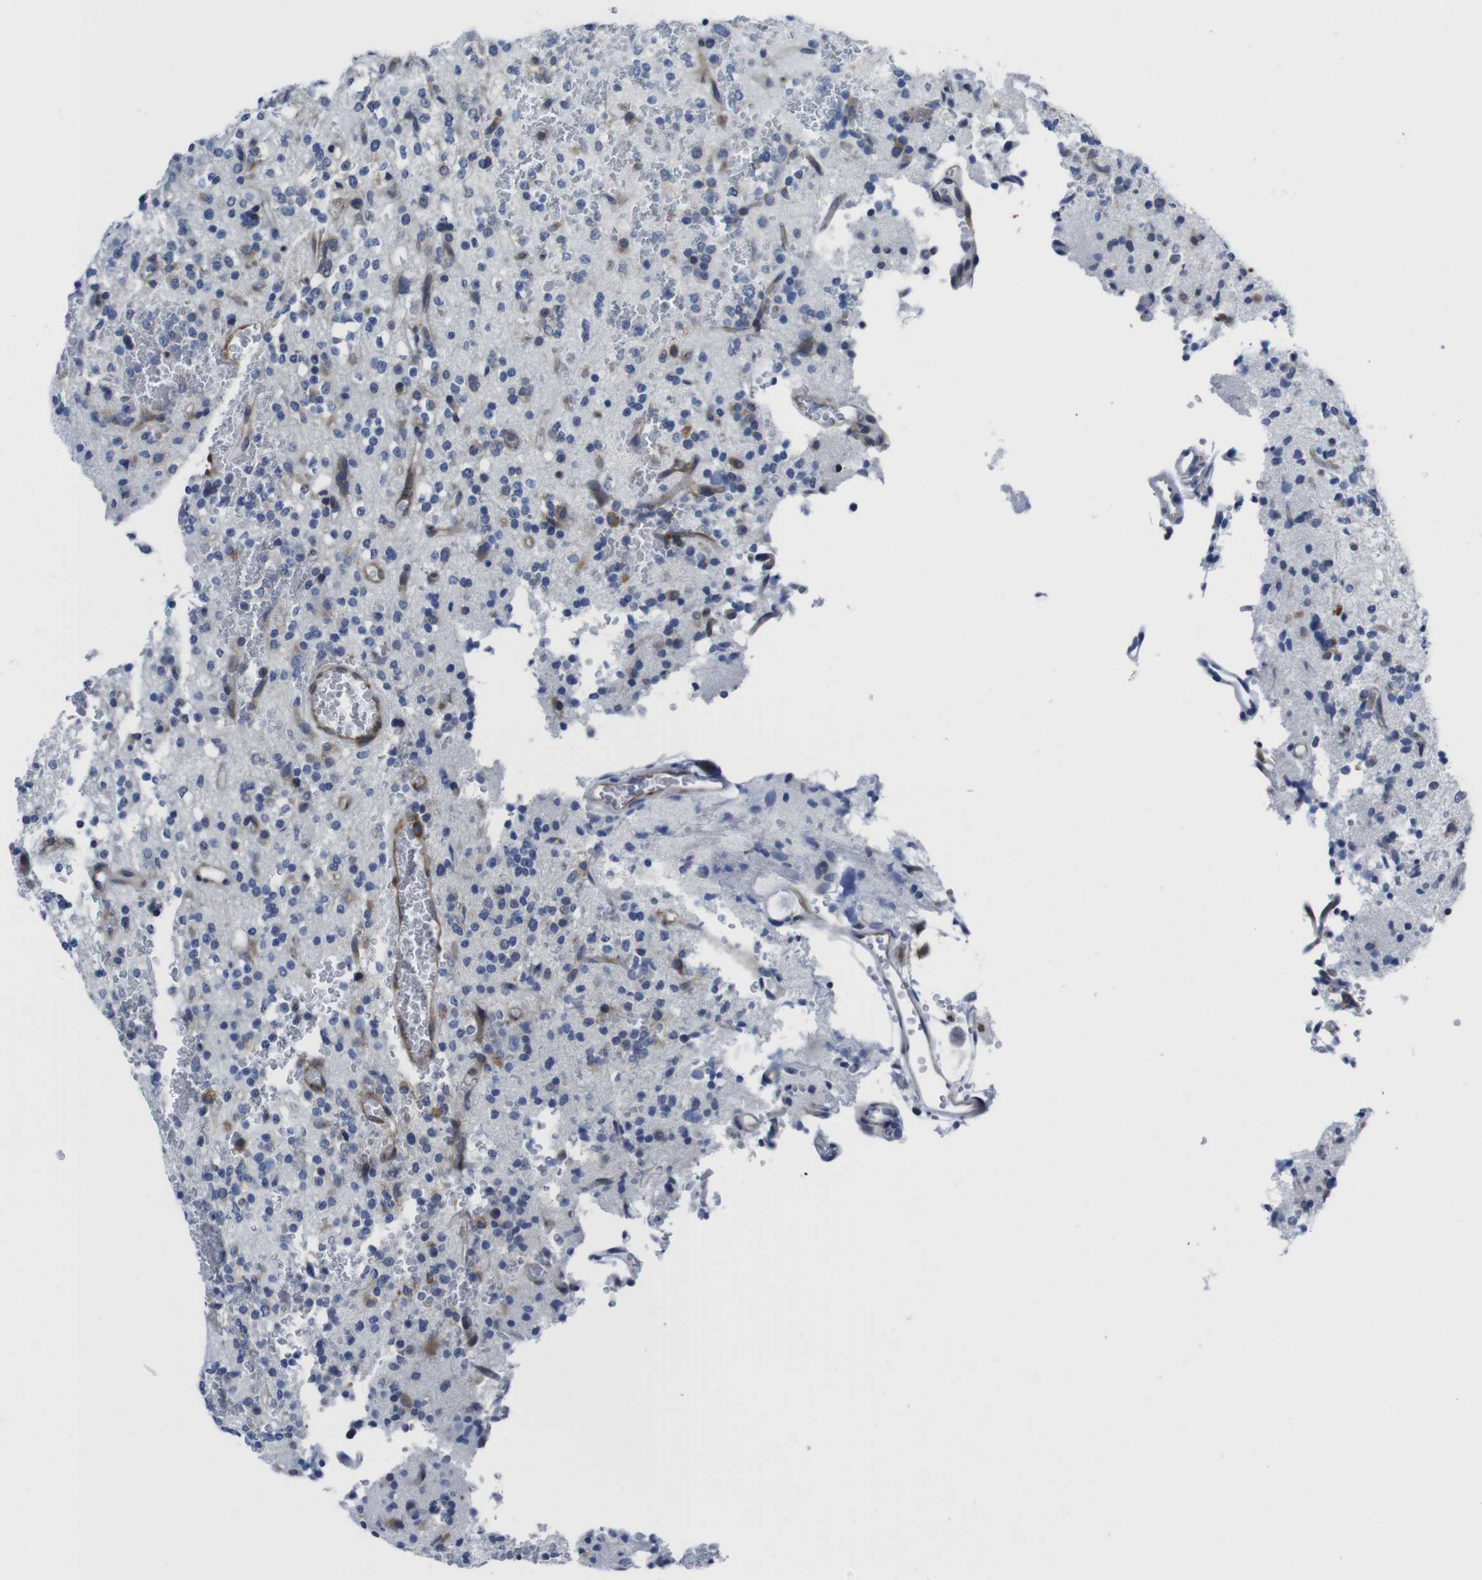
{"staining": {"intensity": "negative", "quantity": "none", "location": "none"}, "tissue": "glioma", "cell_type": "Tumor cells", "image_type": "cancer", "snomed": [{"axis": "morphology", "description": "Glioma, malignant, High grade"}, {"axis": "topography", "description": "Brain"}], "caption": "Immunohistochemistry of malignant glioma (high-grade) demonstrates no positivity in tumor cells.", "gene": "EIF4A1", "patient": {"sex": "male", "age": 47}}